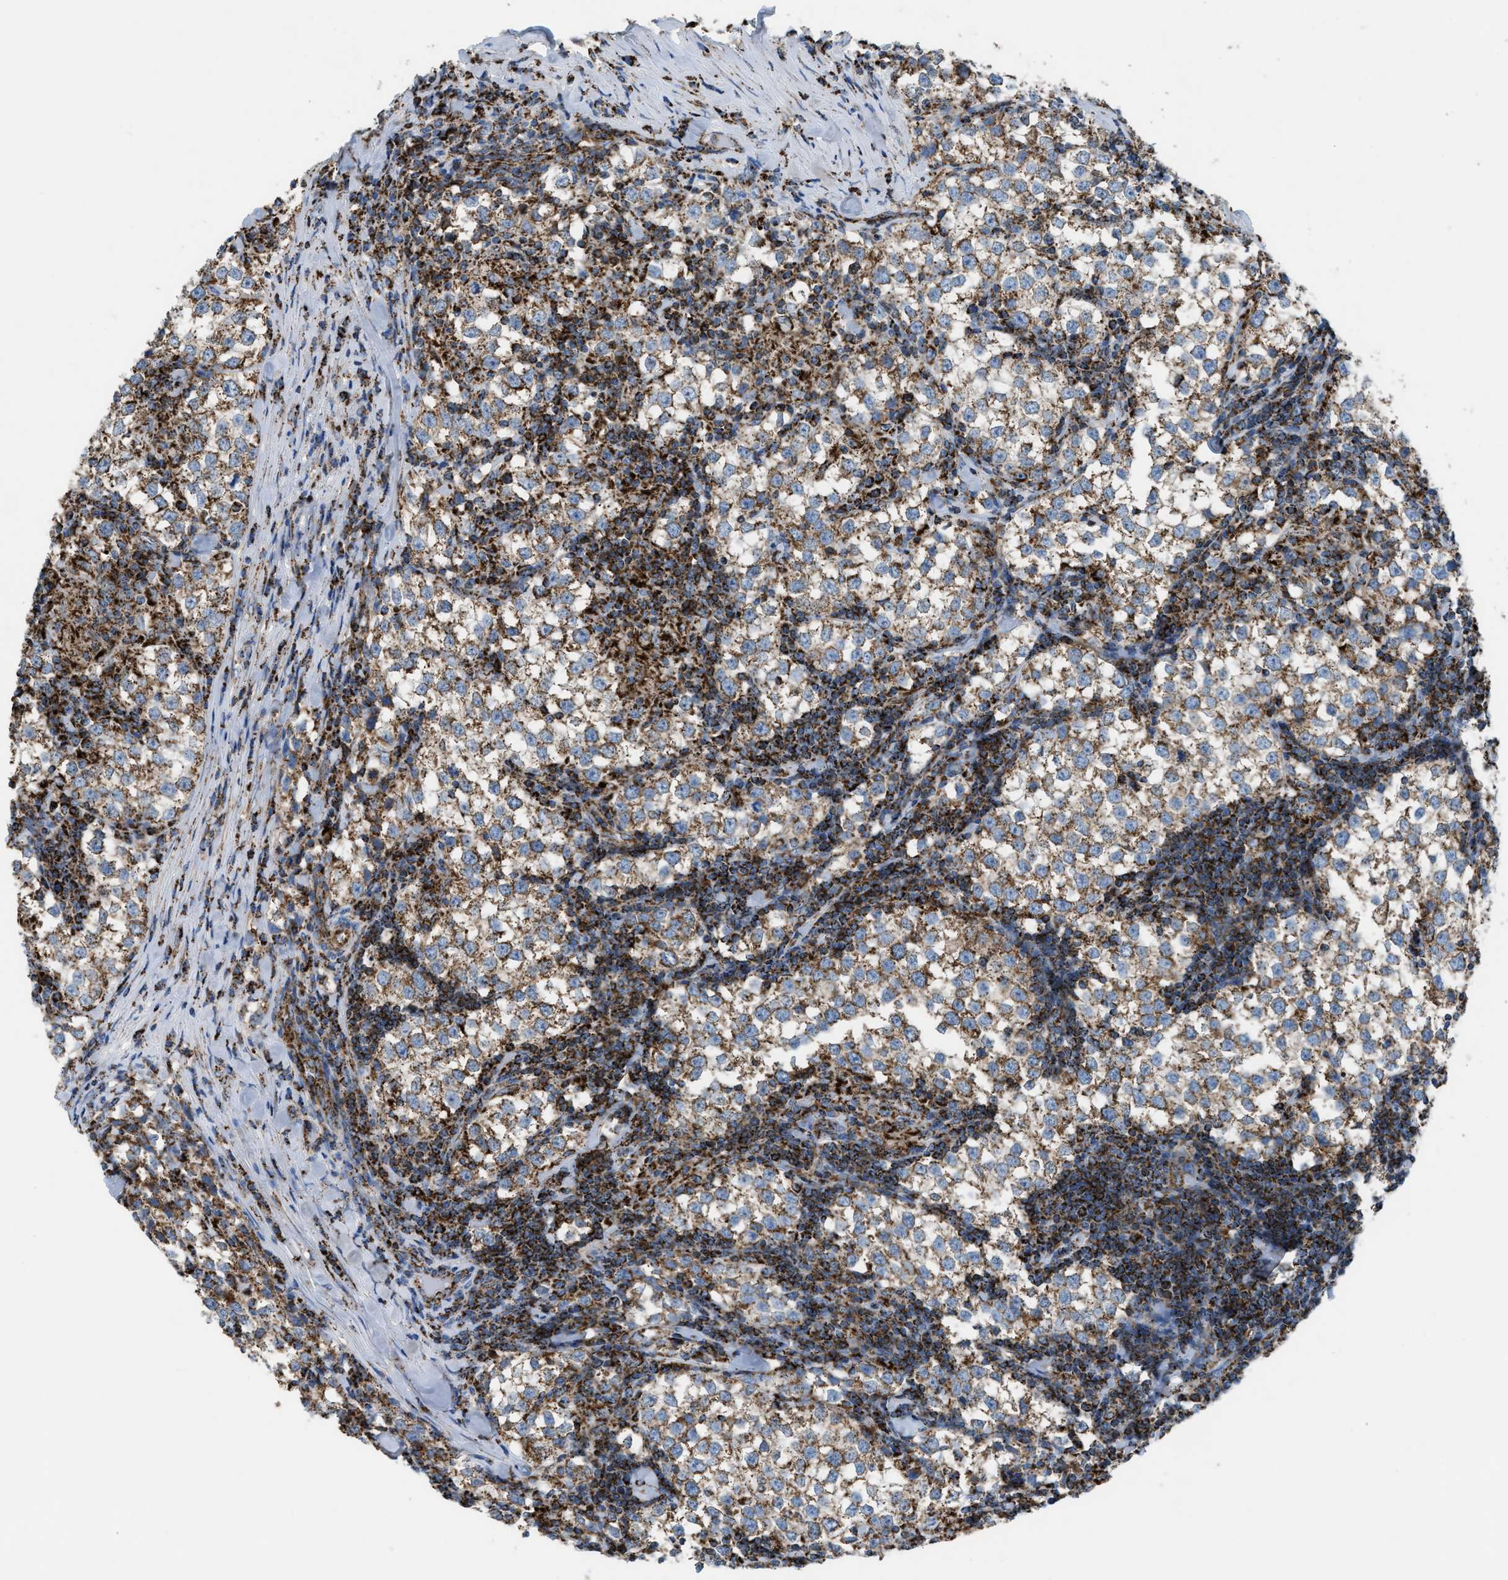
{"staining": {"intensity": "strong", "quantity": "25%-75%", "location": "cytoplasmic/membranous"}, "tissue": "testis cancer", "cell_type": "Tumor cells", "image_type": "cancer", "snomed": [{"axis": "morphology", "description": "Seminoma, NOS"}, {"axis": "morphology", "description": "Carcinoma, Embryonal, NOS"}, {"axis": "topography", "description": "Testis"}], "caption": "Testis seminoma stained for a protein displays strong cytoplasmic/membranous positivity in tumor cells. (brown staining indicates protein expression, while blue staining denotes nuclei).", "gene": "ECHS1", "patient": {"sex": "male", "age": 36}}